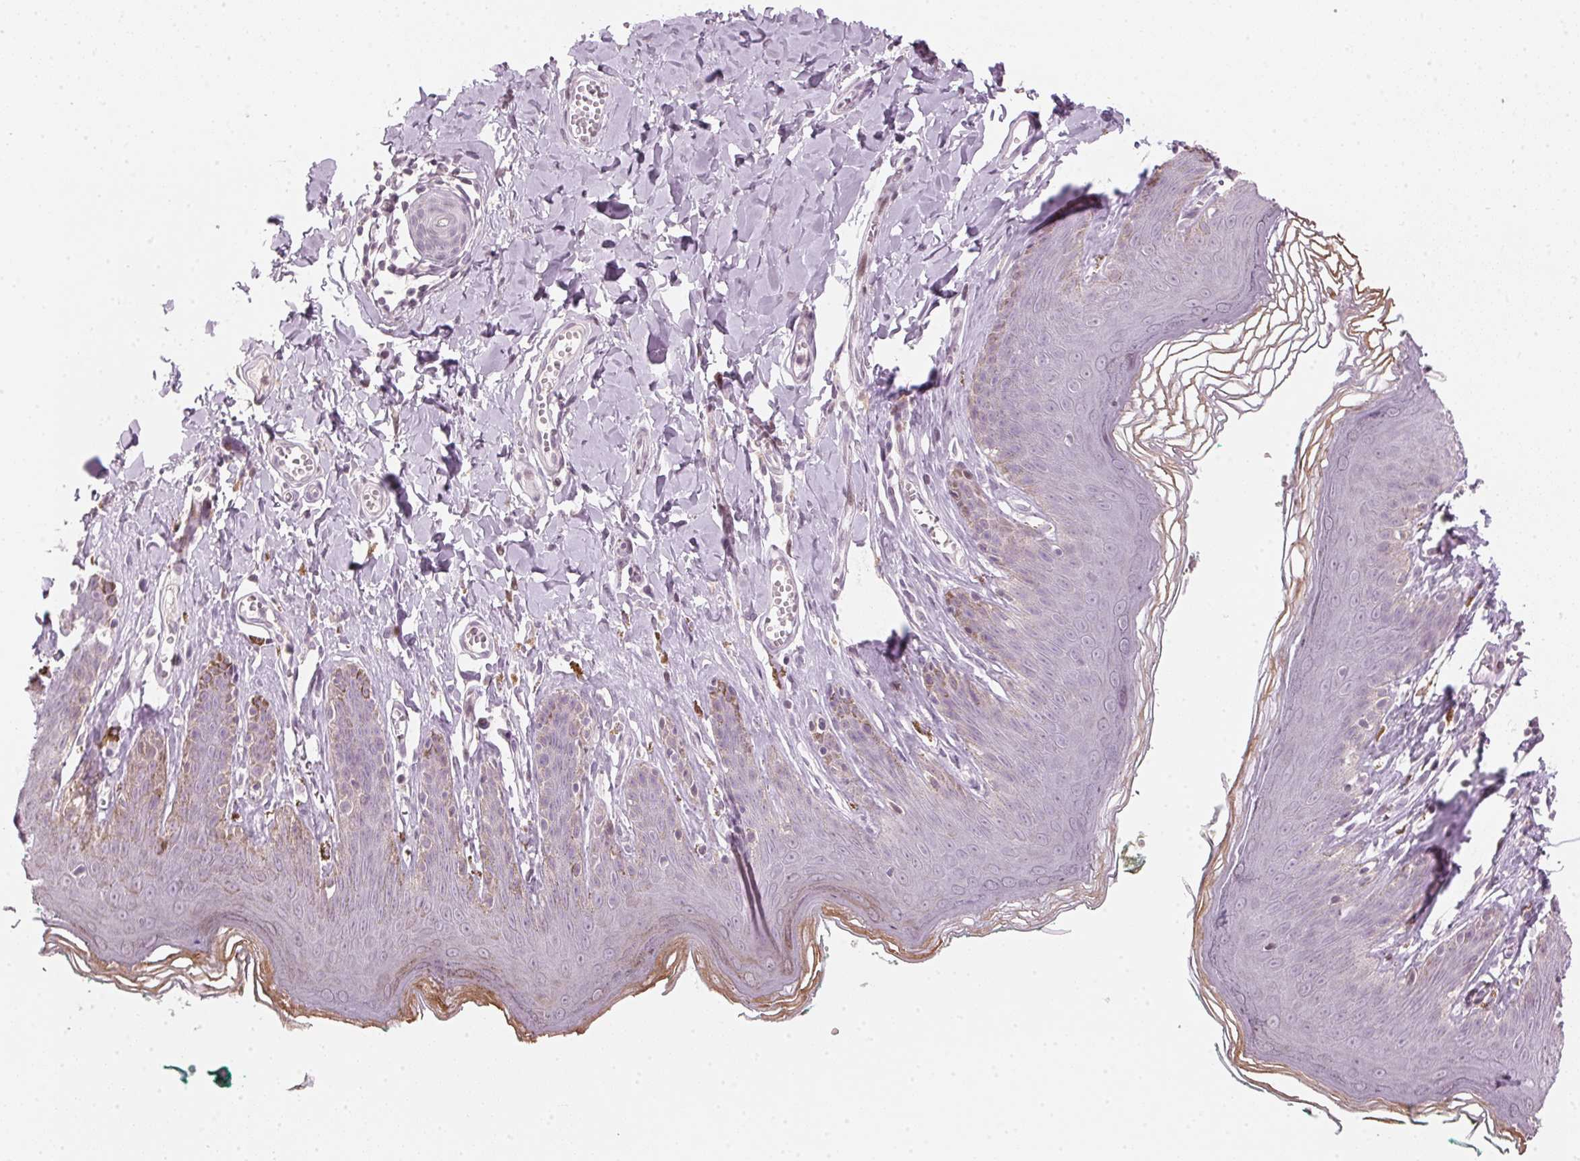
{"staining": {"intensity": "moderate", "quantity": "<25%", "location": "cytoplasmic/membranous"}, "tissue": "skin", "cell_type": "Epidermal cells", "image_type": "normal", "snomed": [{"axis": "morphology", "description": "Normal tissue, NOS"}, {"axis": "topography", "description": "Vulva"}, {"axis": "topography", "description": "Peripheral nerve tissue"}], "caption": "Moderate cytoplasmic/membranous protein expression is appreciated in about <25% of epidermal cells in skin. (Stains: DAB (3,3'-diaminobenzidine) in brown, nuclei in blue, Microscopy: brightfield microscopy at high magnification).", "gene": "SFRP4", "patient": {"sex": "female", "age": 66}}